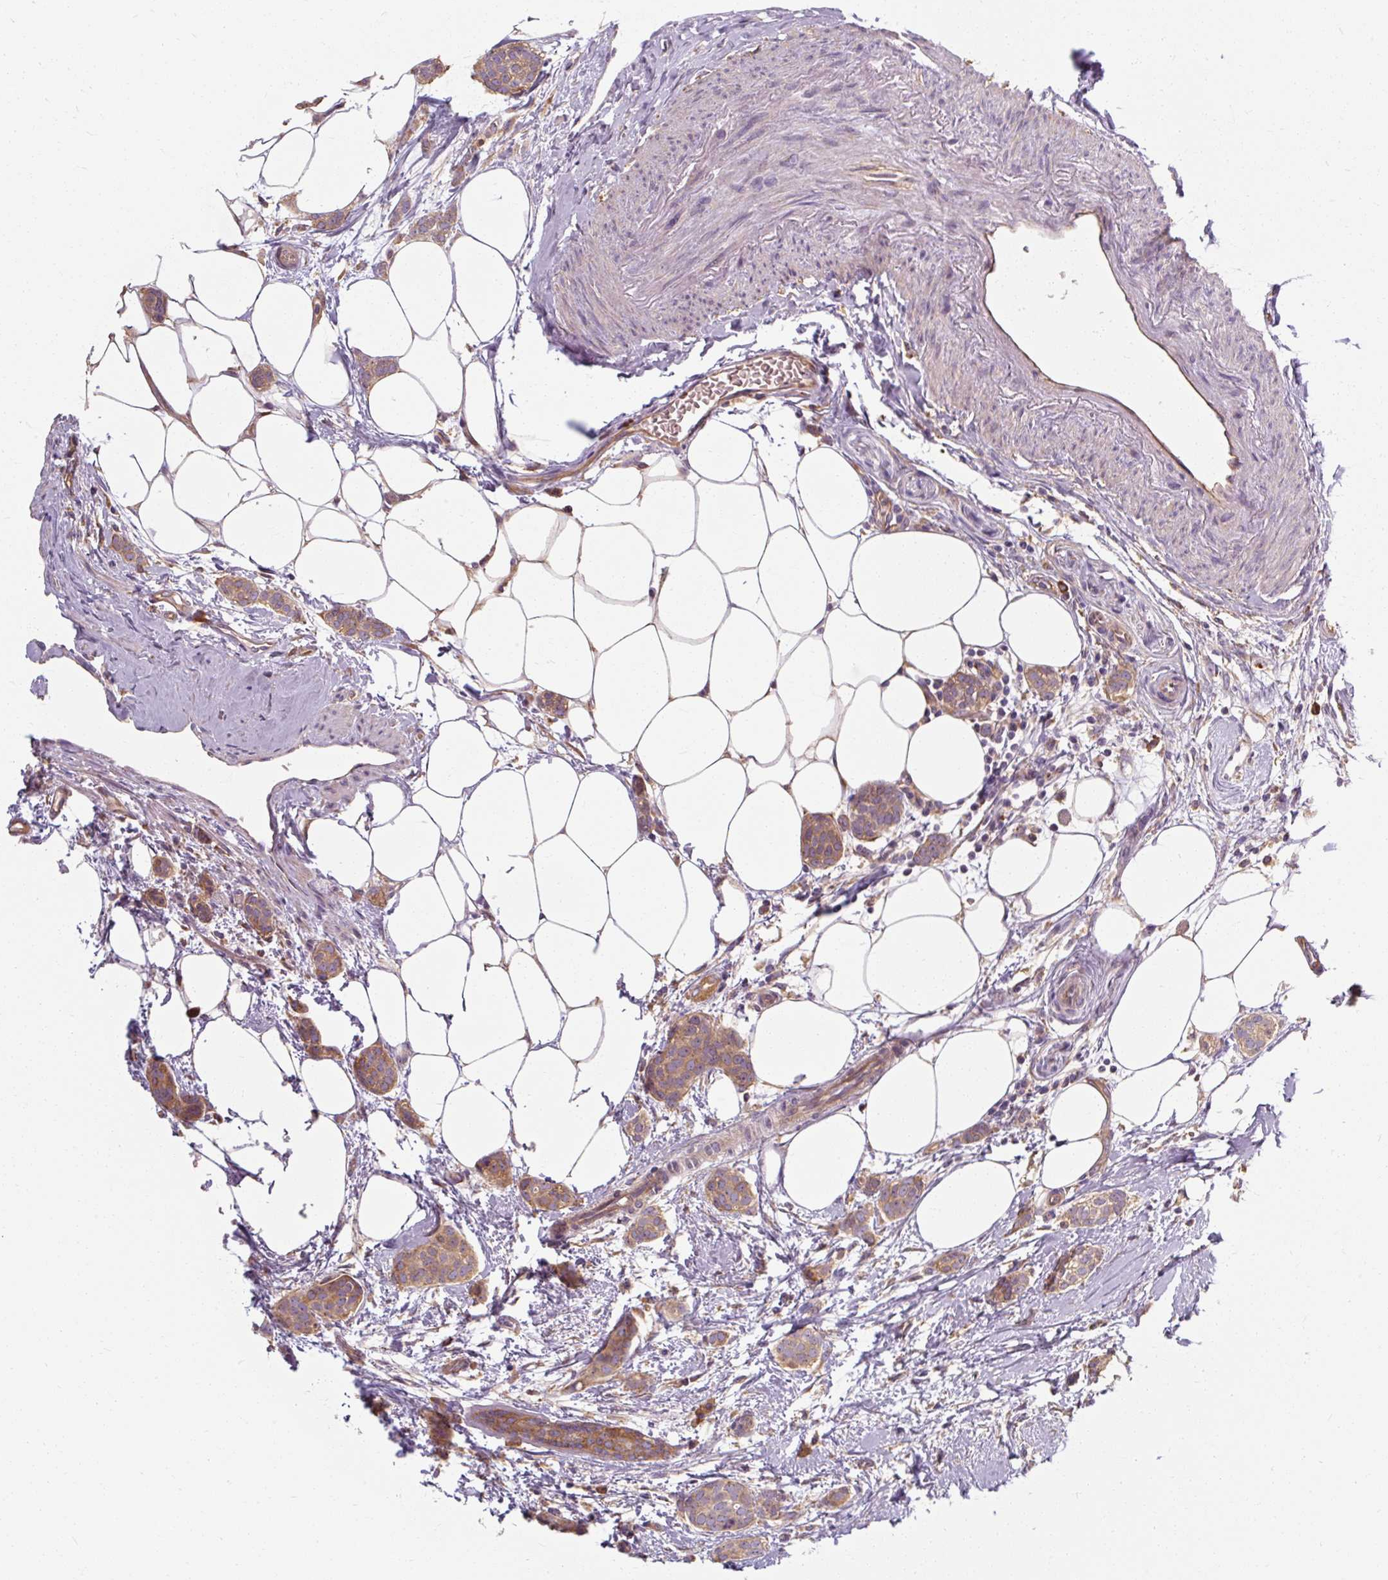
{"staining": {"intensity": "moderate", "quantity": ">75%", "location": "cytoplasmic/membranous"}, "tissue": "breast cancer", "cell_type": "Tumor cells", "image_type": "cancer", "snomed": [{"axis": "morphology", "description": "Duct carcinoma"}, {"axis": "topography", "description": "Breast"}], "caption": "Moderate cytoplasmic/membranous expression is seen in about >75% of tumor cells in breast cancer.", "gene": "TBC1D4", "patient": {"sex": "female", "age": 72}}